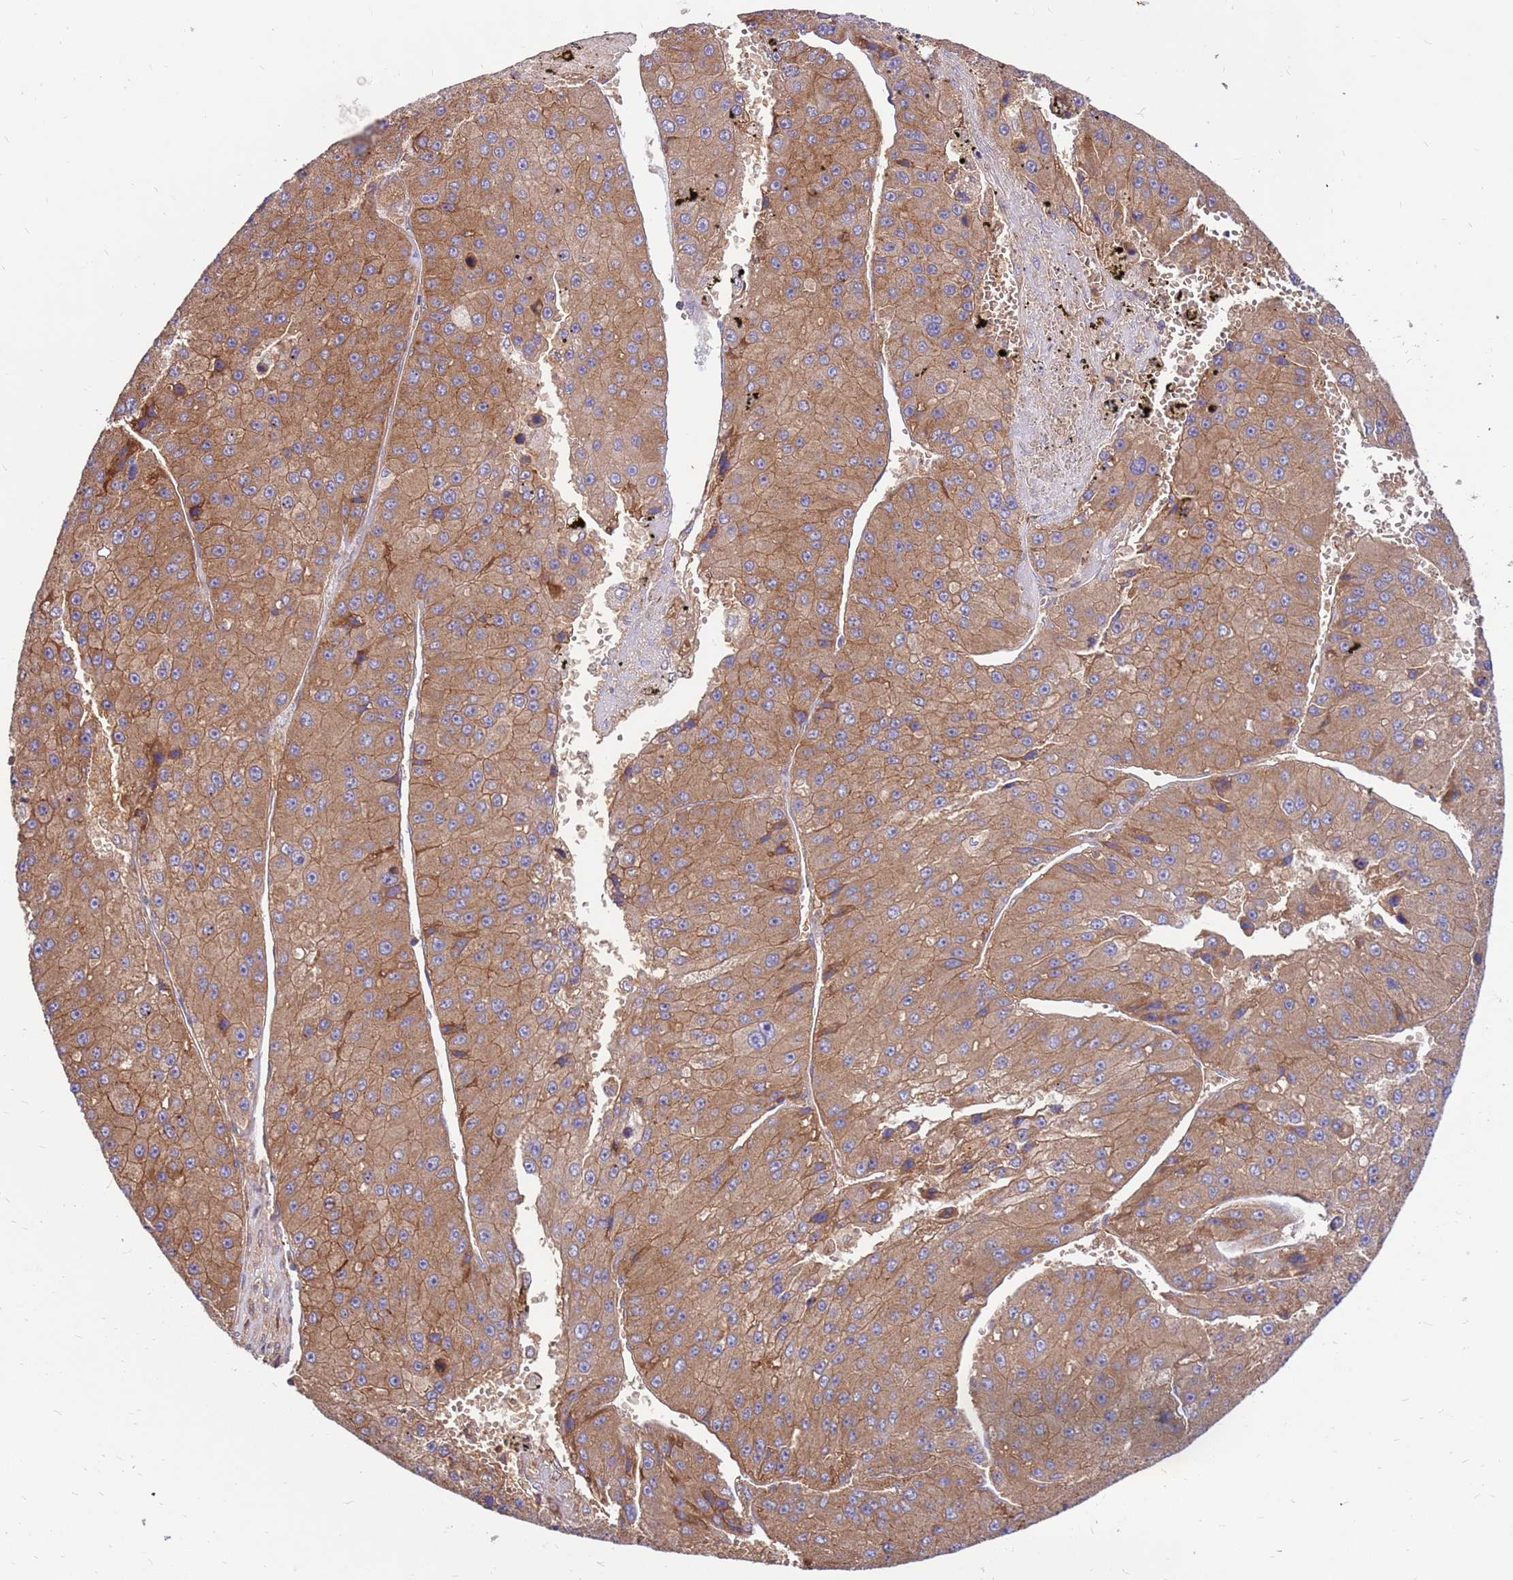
{"staining": {"intensity": "moderate", "quantity": ">75%", "location": "cytoplasmic/membranous"}, "tissue": "liver cancer", "cell_type": "Tumor cells", "image_type": "cancer", "snomed": [{"axis": "morphology", "description": "Carcinoma, Hepatocellular, NOS"}, {"axis": "topography", "description": "Liver"}], "caption": "Immunohistochemical staining of liver cancer (hepatocellular carcinoma) reveals medium levels of moderate cytoplasmic/membranous protein positivity in about >75% of tumor cells.", "gene": "SLC44A5", "patient": {"sex": "female", "age": 73}}